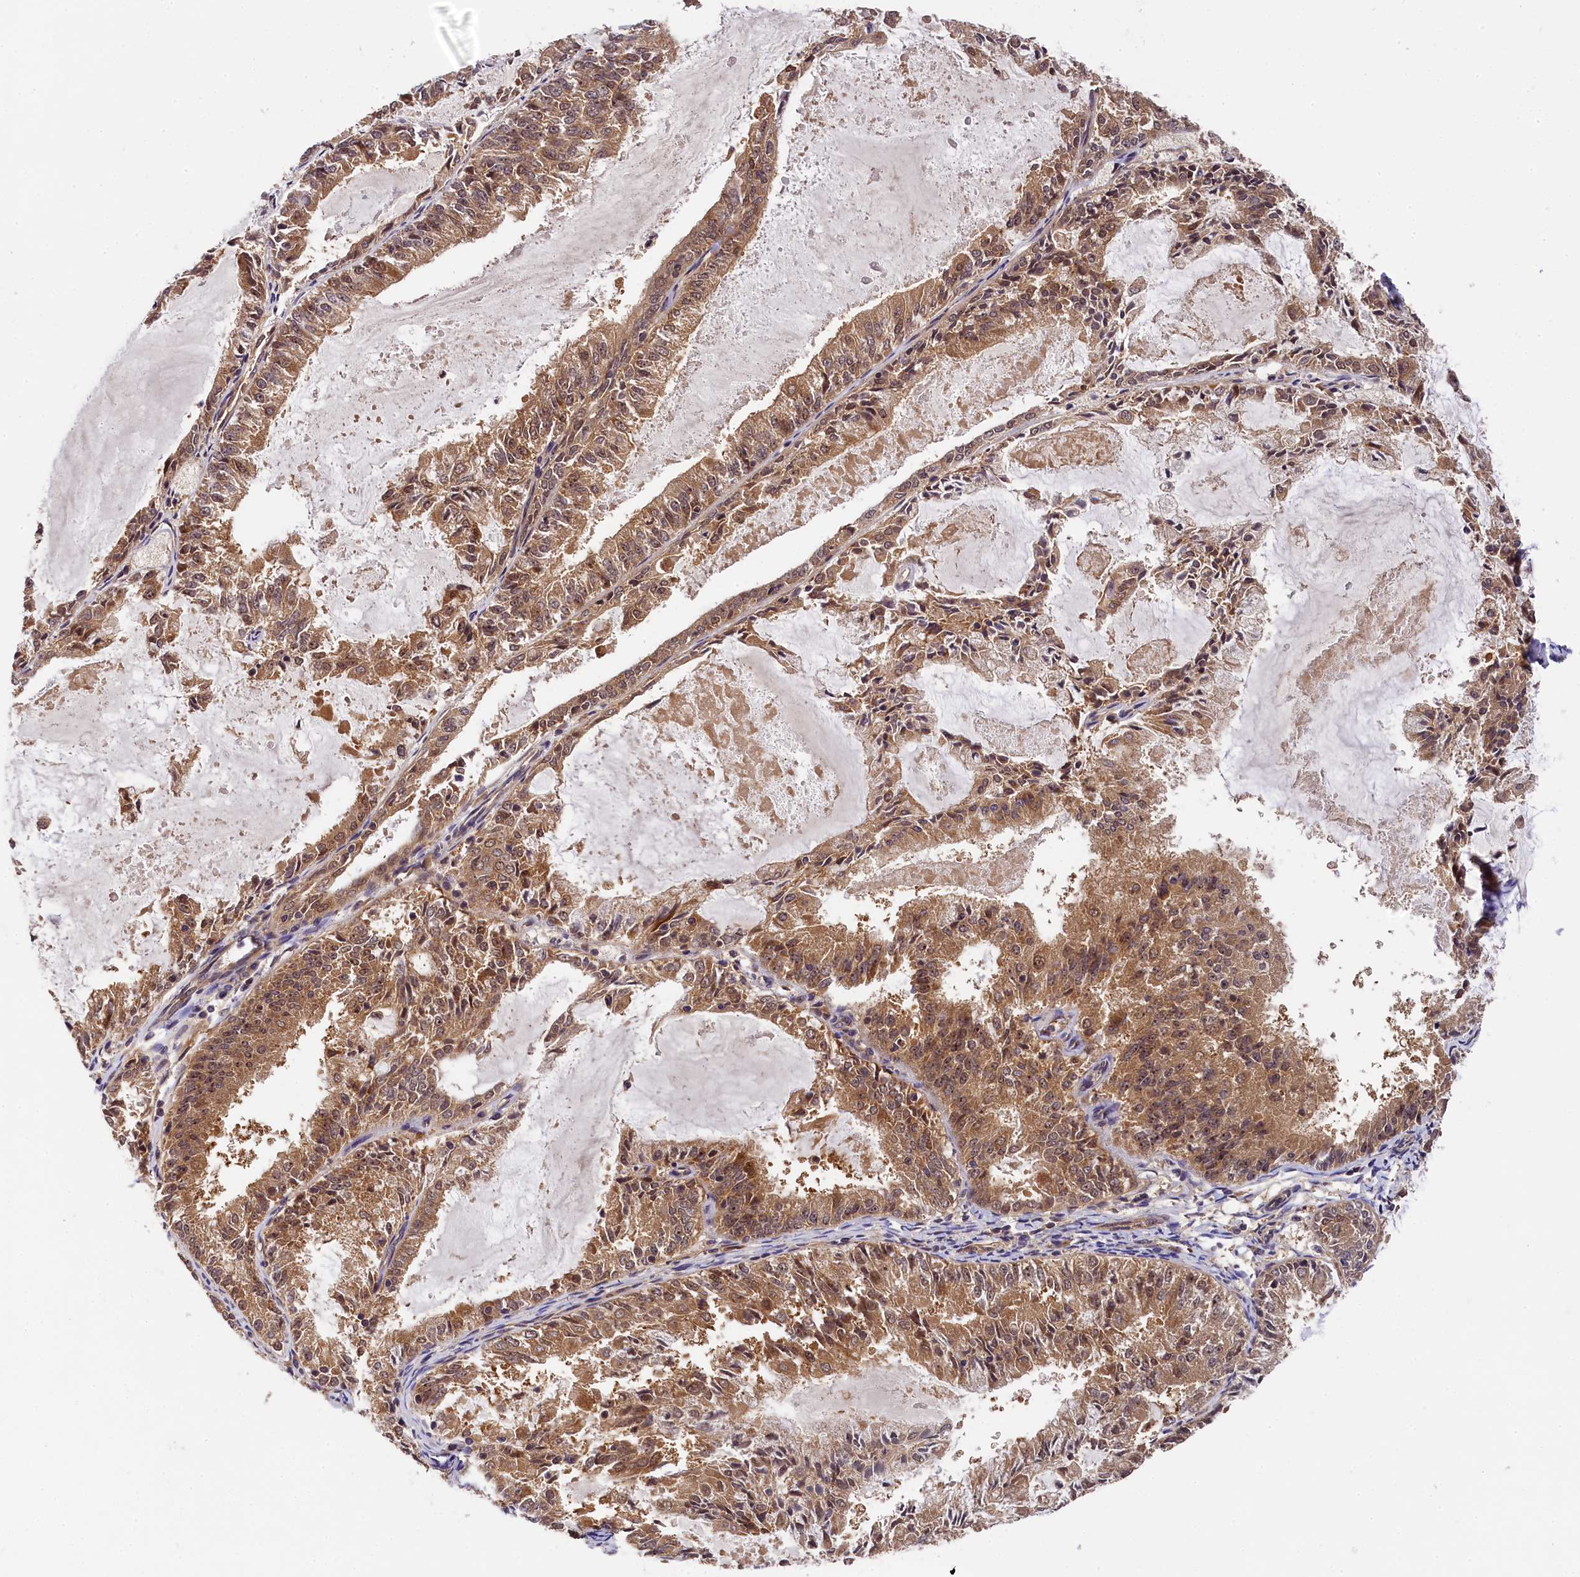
{"staining": {"intensity": "moderate", "quantity": ">75%", "location": "cytoplasmic/membranous,nuclear"}, "tissue": "endometrial cancer", "cell_type": "Tumor cells", "image_type": "cancer", "snomed": [{"axis": "morphology", "description": "Adenocarcinoma, NOS"}, {"axis": "topography", "description": "Endometrium"}], "caption": "A histopathology image showing moderate cytoplasmic/membranous and nuclear positivity in approximately >75% of tumor cells in endometrial cancer (adenocarcinoma), as visualized by brown immunohistochemical staining.", "gene": "EIF6", "patient": {"sex": "female", "age": 57}}